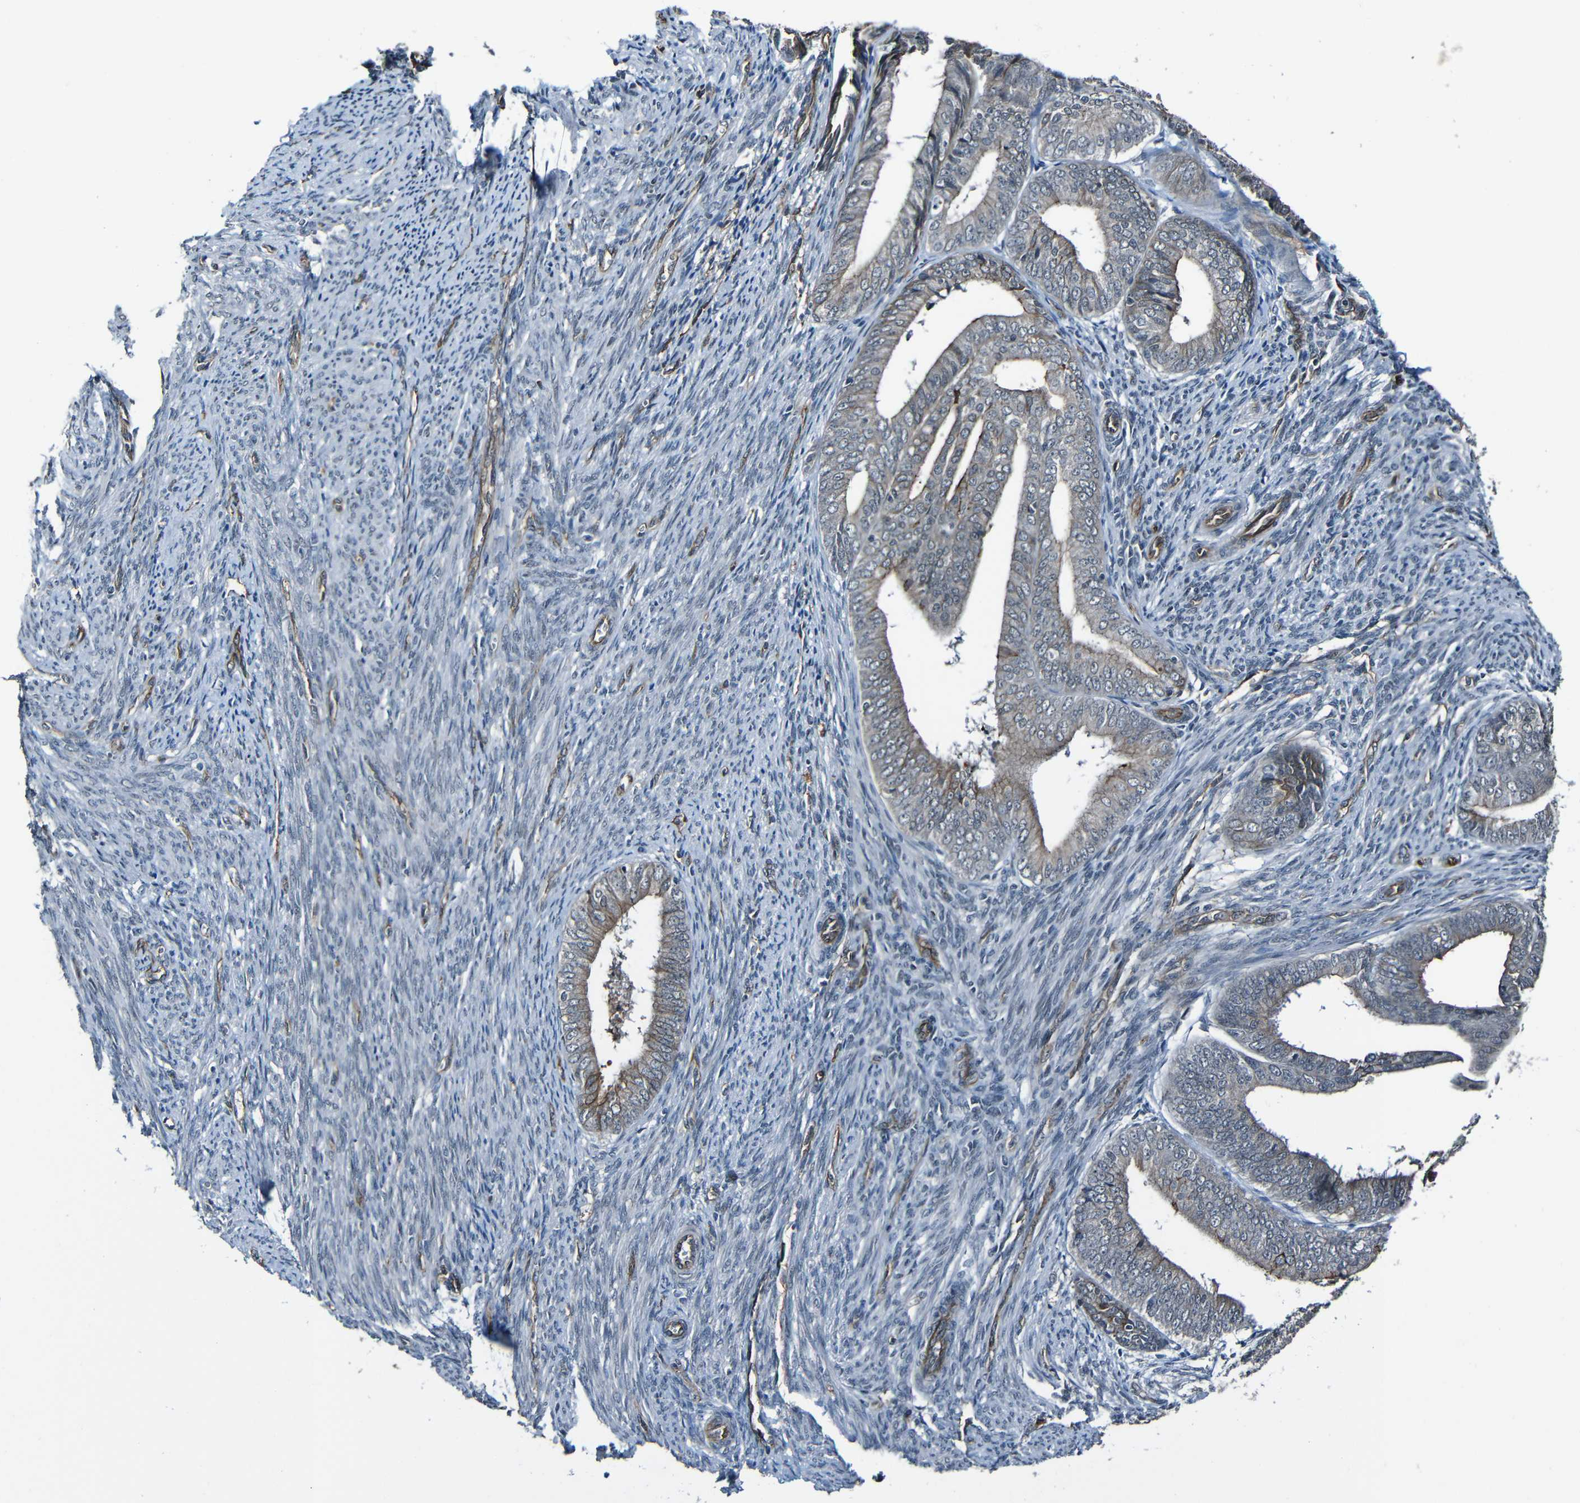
{"staining": {"intensity": "weak", "quantity": "25%-75%", "location": "cytoplasmic/membranous"}, "tissue": "endometrial cancer", "cell_type": "Tumor cells", "image_type": "cancer", "snomed": [{"axis": "morphology", "description": "Adenocarcinoma, NOS"}, {"axis": "topography", "description": "Endometrium"}], "caption": "Protein staining displays weak cytoplasmic/membranous expression in approximately 25%-75% of tumor cells in endometrial cancer. (DAB (3,3'-diaminobenzidine) IHC with brightfield microscopy, high magnification).", "gene": "LGR5", "patient": {"sex": "female", "age": 63}}